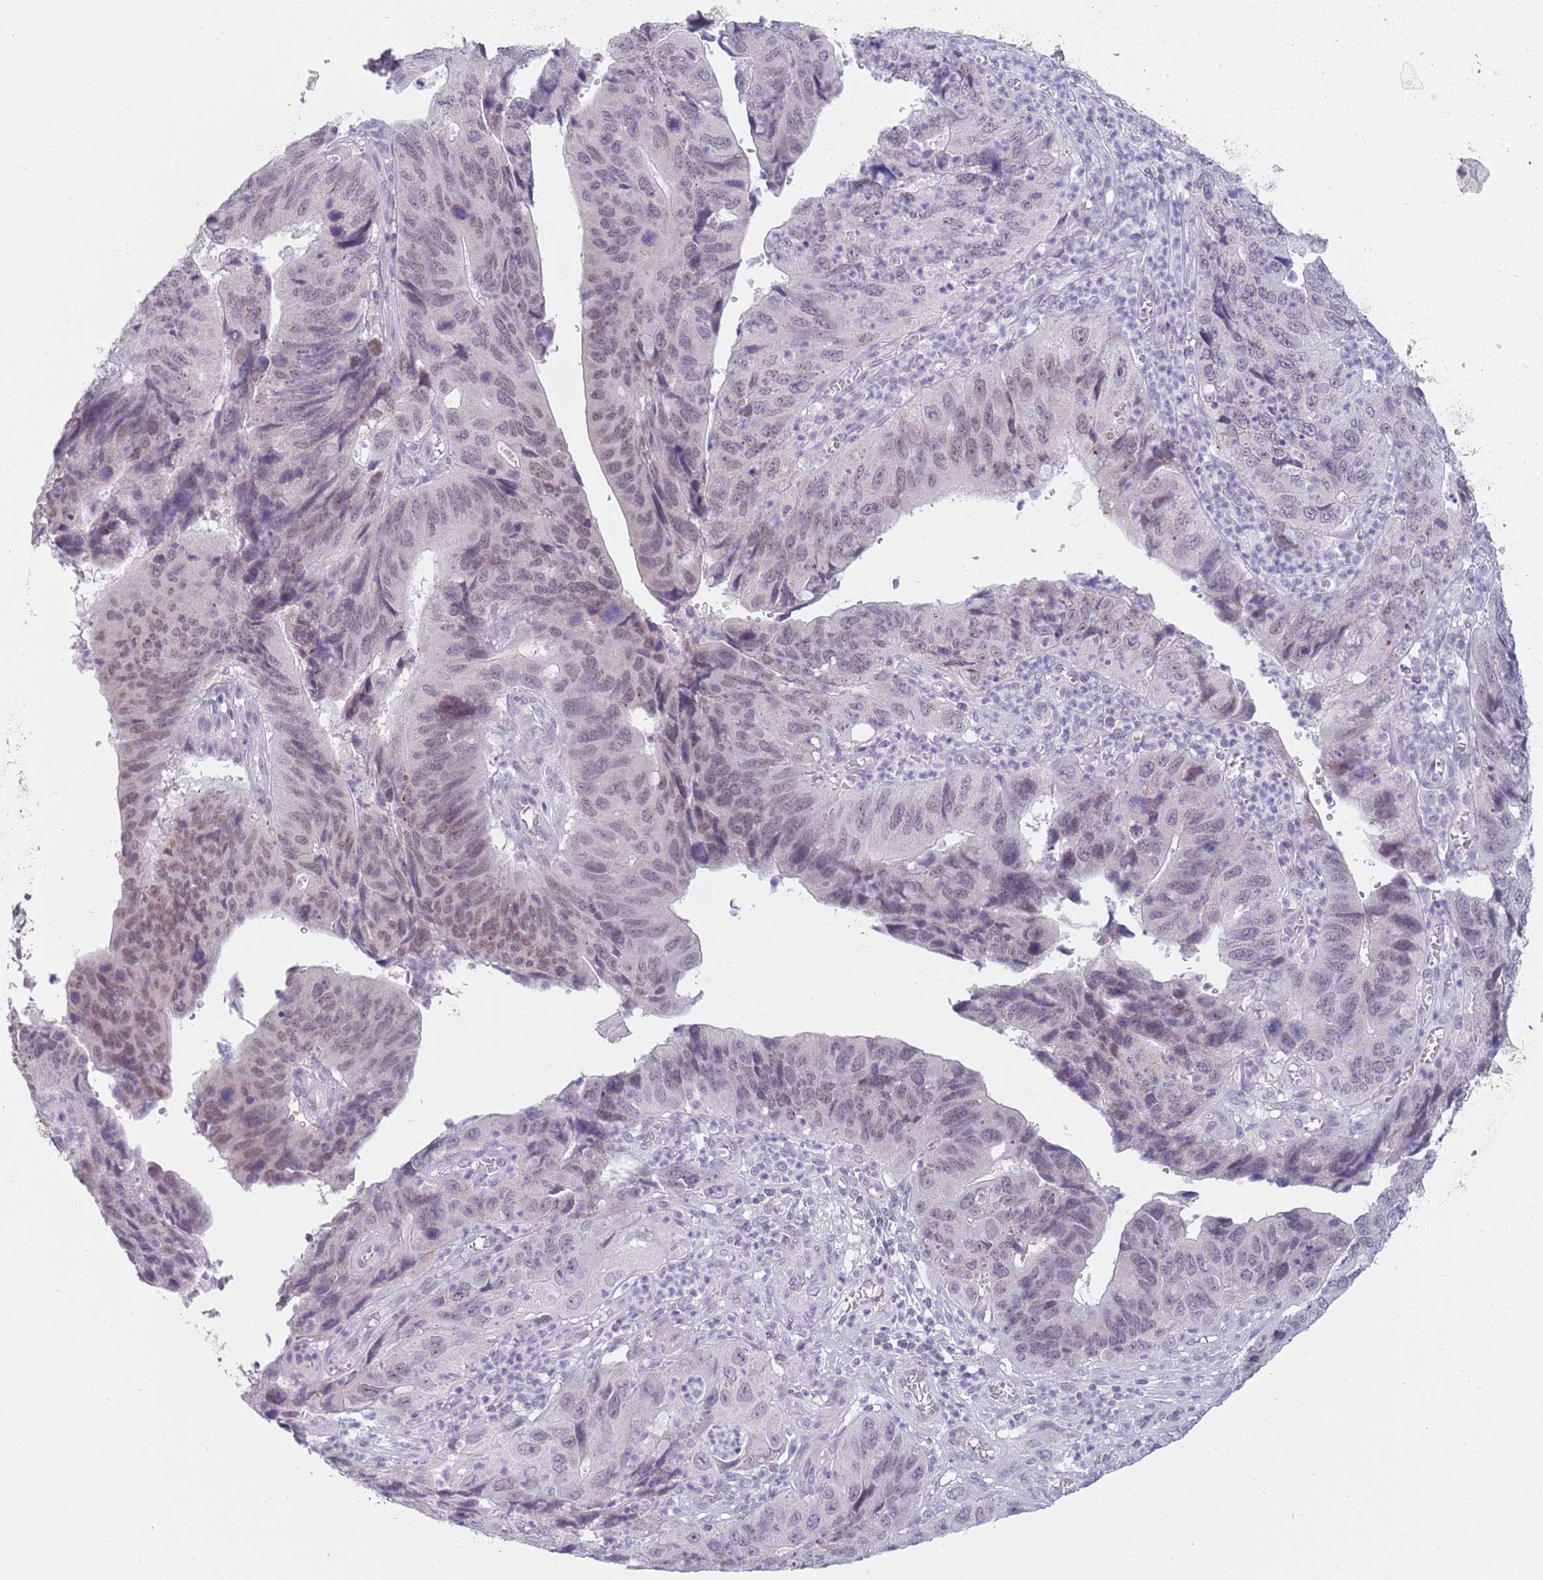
{"staining": {"intensity": "moderate", "quantity": "<25%", "location": "nuclear"}, "tissue": "stomach cancer", "cell_type": "Tumor cells", "image_type": "cancer", "snomed": [{"axis": "morphology", "description": "Adenocarcinoma, NOS"}, {"axis": "topography", "description": "Stomach"}], "caption": "Immunohistochemical staining of human adenocarcinoma (stomach) exhibits low levels of moderate nuclear expression in about <25% of tumor cells.", "gene": "ZNF574", "patient": {"sex": "male", "age": 59}}